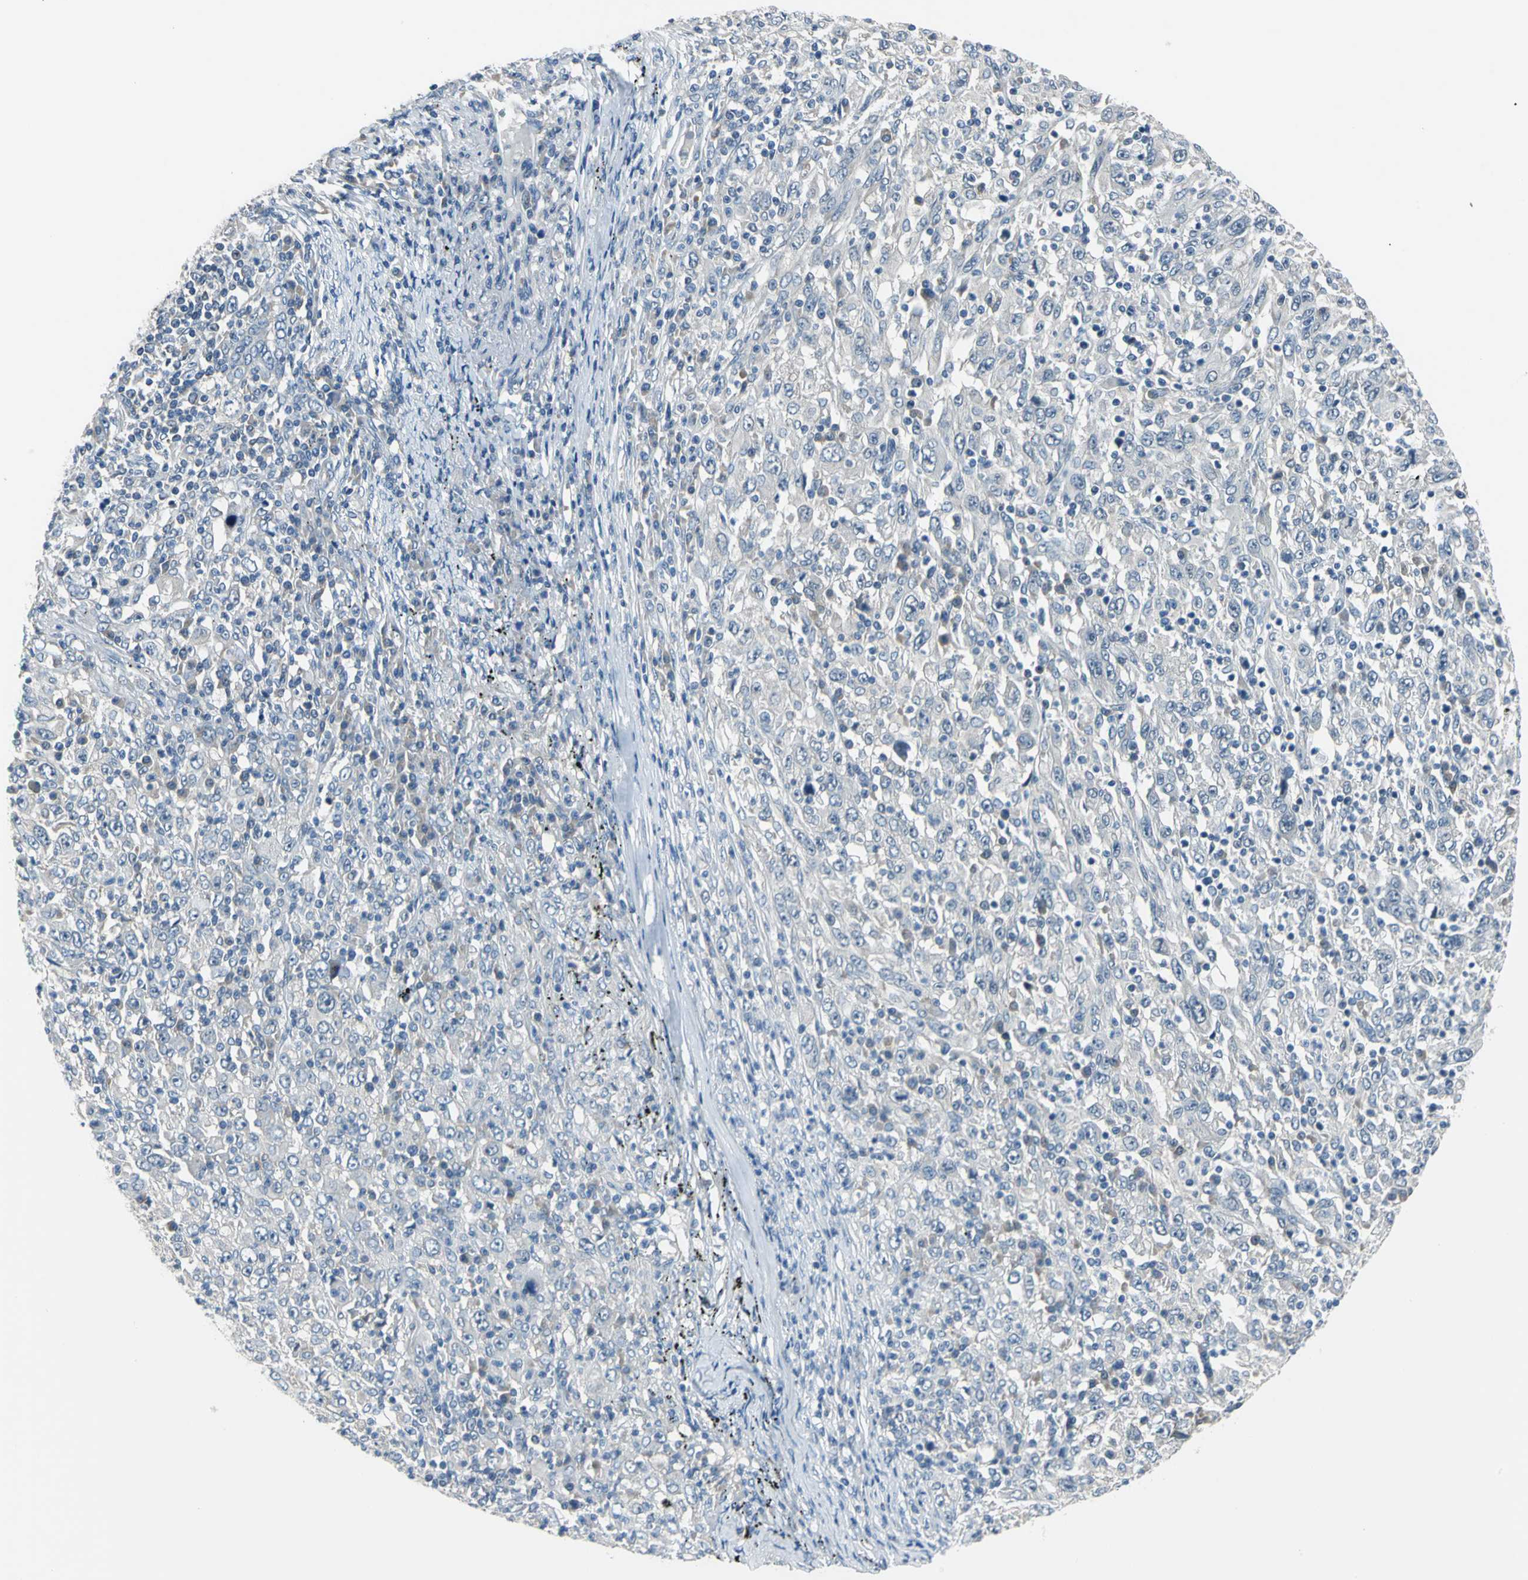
{"staining": {"intensity": "negative", "quantity": "none", "location": "none"}, "tissue": "melanoma", "cell_type": "Tumor cells", "image_type": "cancer", "snomed": [{"axis": "morphology", "description": "Malignant melanoma, Metastatic site"}, {"axis": "topography", "description": "Skin"}], "caption": "This is an immunohistochemistry photomicrograph of malignant melanoma (metastatic site). There is no staining in tumor cells.", "gene": "ZNF415", "patient": {"sex": "female", "age": 56}}